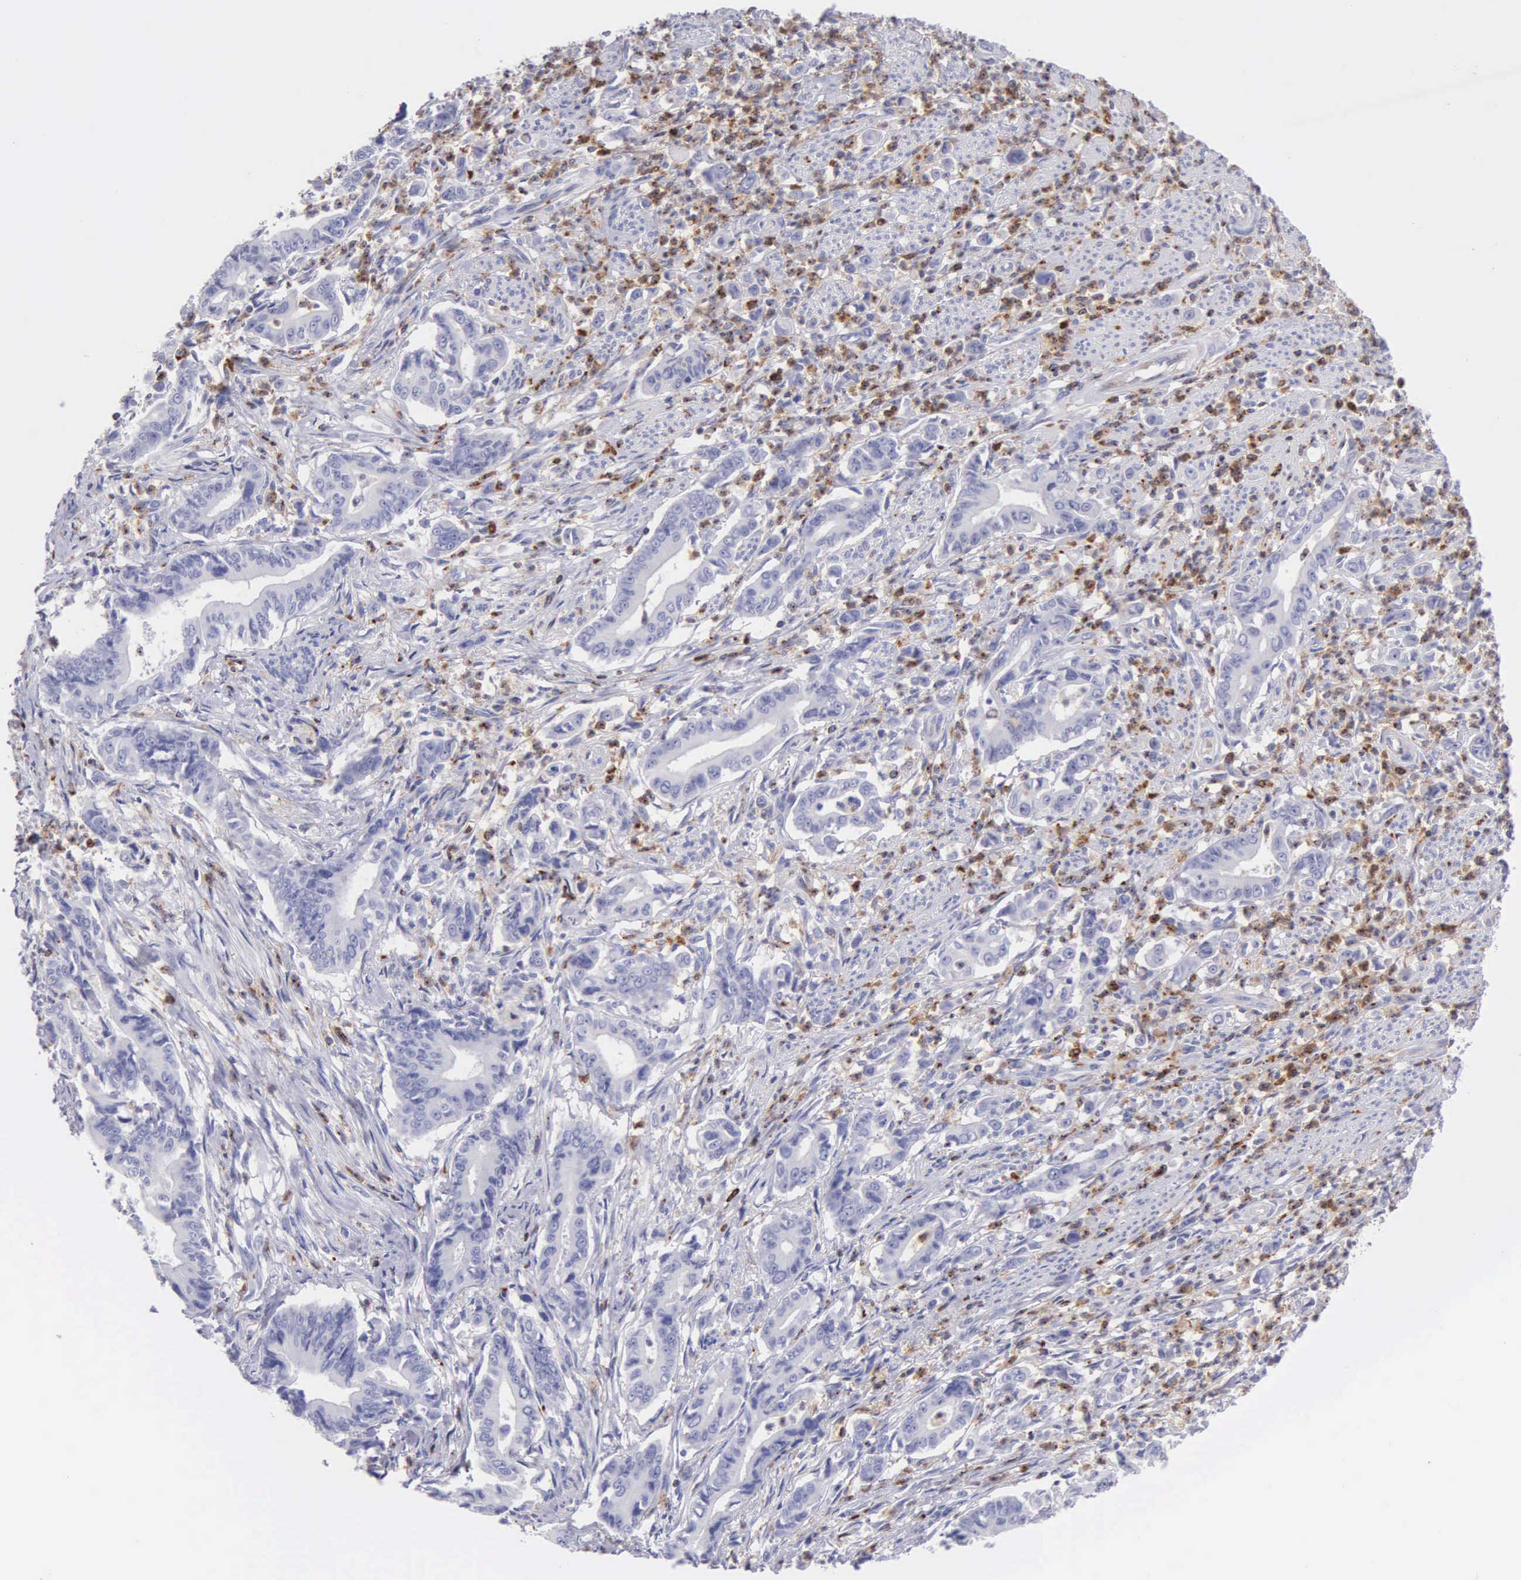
{"staining": {"intensity": "negative", "quantity": "none", "location": "none"}, "tissue": "stomach cancer", "cell_type": "Tumor cells", "image_type": "cancer", "snomed": [{"axis": "morphology", "description": "Adenocarcinoma, NOS"}, {"axis": "topography", "description": "Stomach"}], "caption": "Image shows no protein expression in tumor cells of stomach cancer (adenocarcinoma) tissue. (DAB (3,3'-diaminobenzidine) immunohistochemistry (IHC) with hematoxylin counter stain).", "gene": "SRGN", "patient": {"sex": "female", "age": 76}}